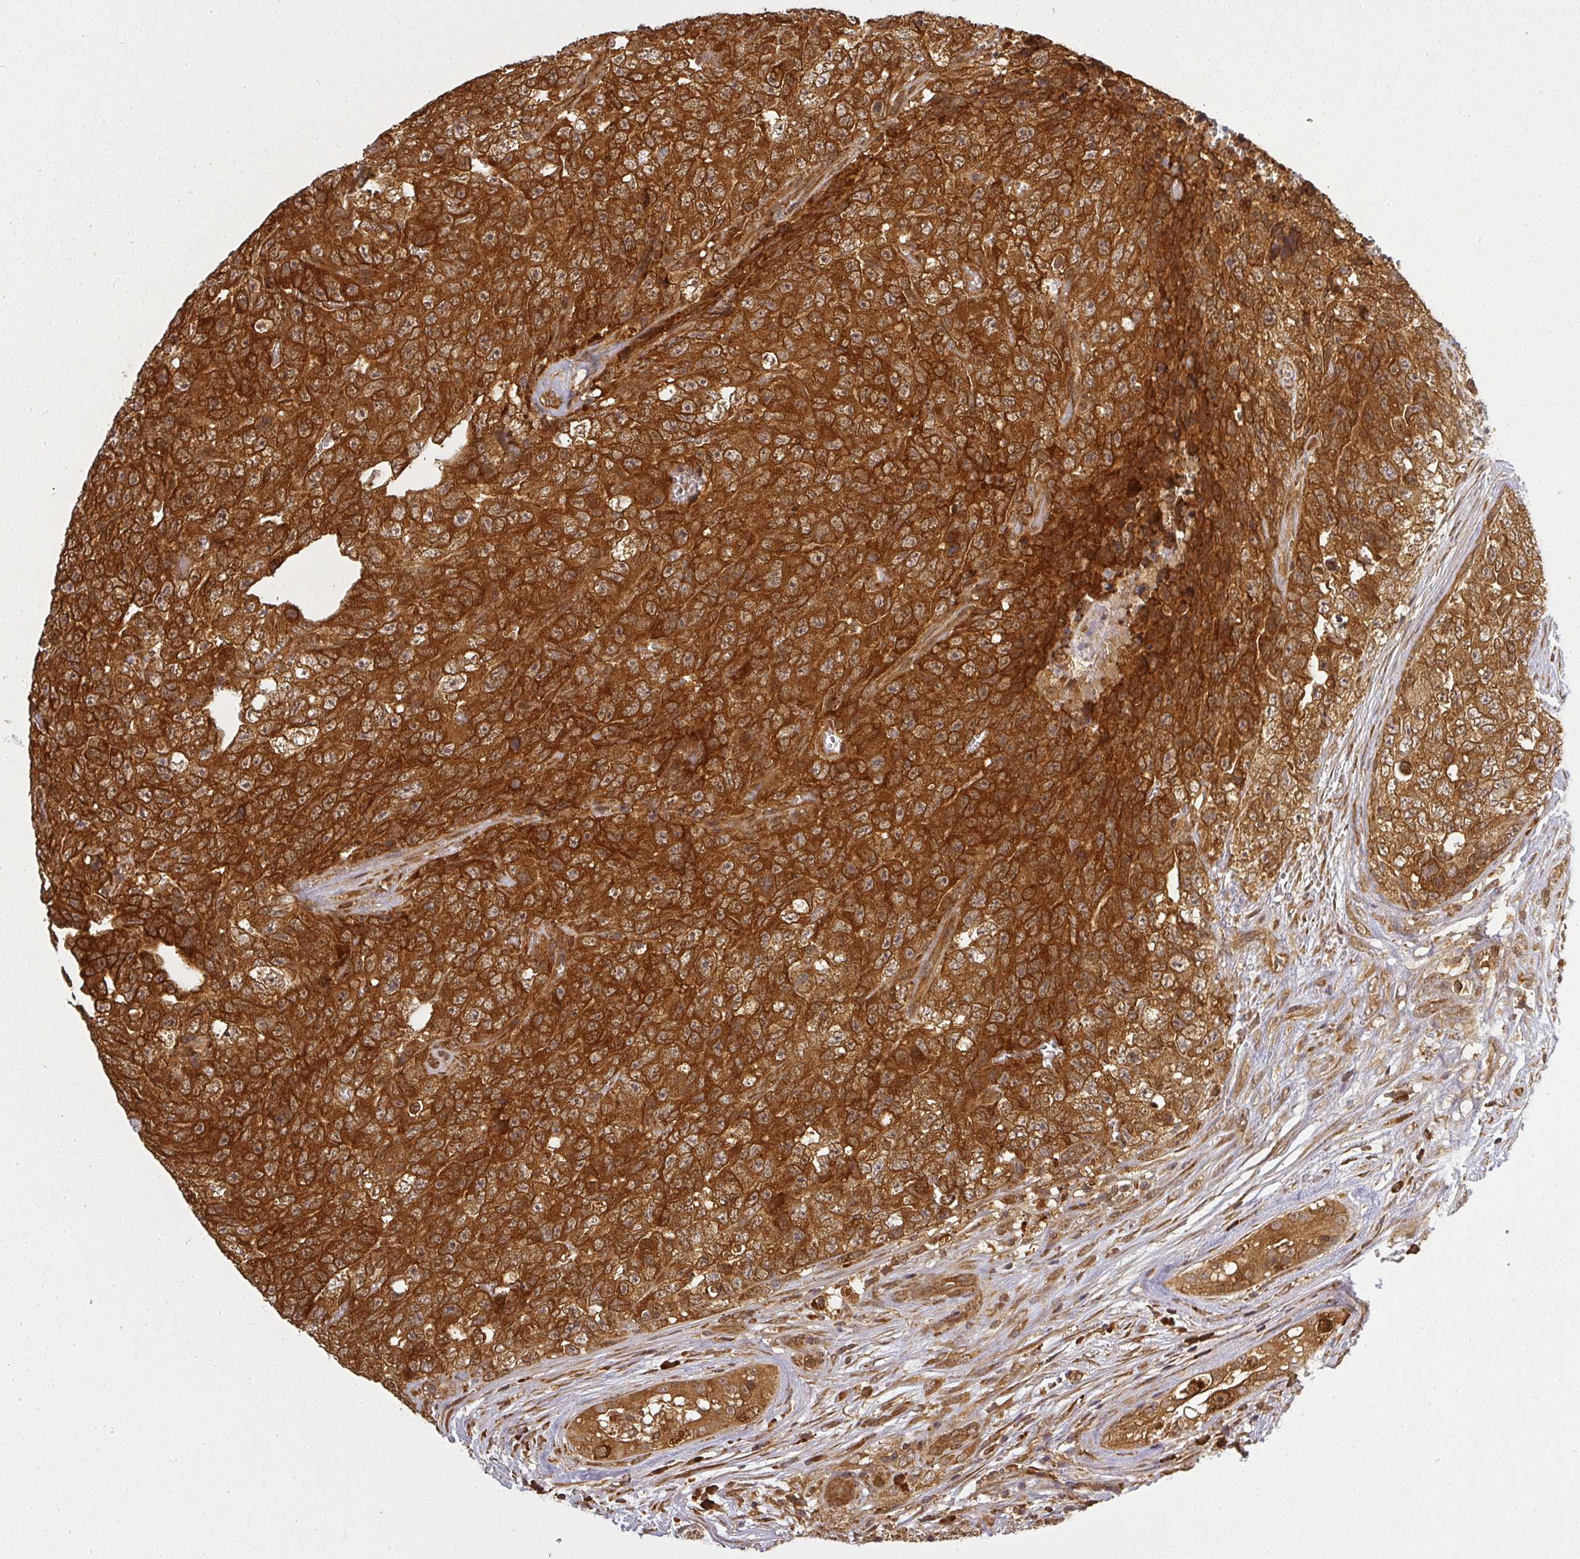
{"staining": {"intensity": "strong", "quantity": ">75%", "location": "cytoplasmic/membranous"}, "tissue": "testis cancer", "cell_type": "Tumor cells", "image_type": "cancer", "snomed": [{"axis": "morphology", "description": "Seminoma, NOS"}, {"axis": "morphology", "description": "Teratoma, malignant, NOS"}, {"axis": "topography", "description": "Testis"}], "caption": "Testis cancer (teratoma (malignant)) stained with a brown dye displays strong cytoplasmic/membranous positive expression in approximately >75% of tumor cells.", "gene": "PPP6R3", "patient": {"sex": "male", "age": 34}}